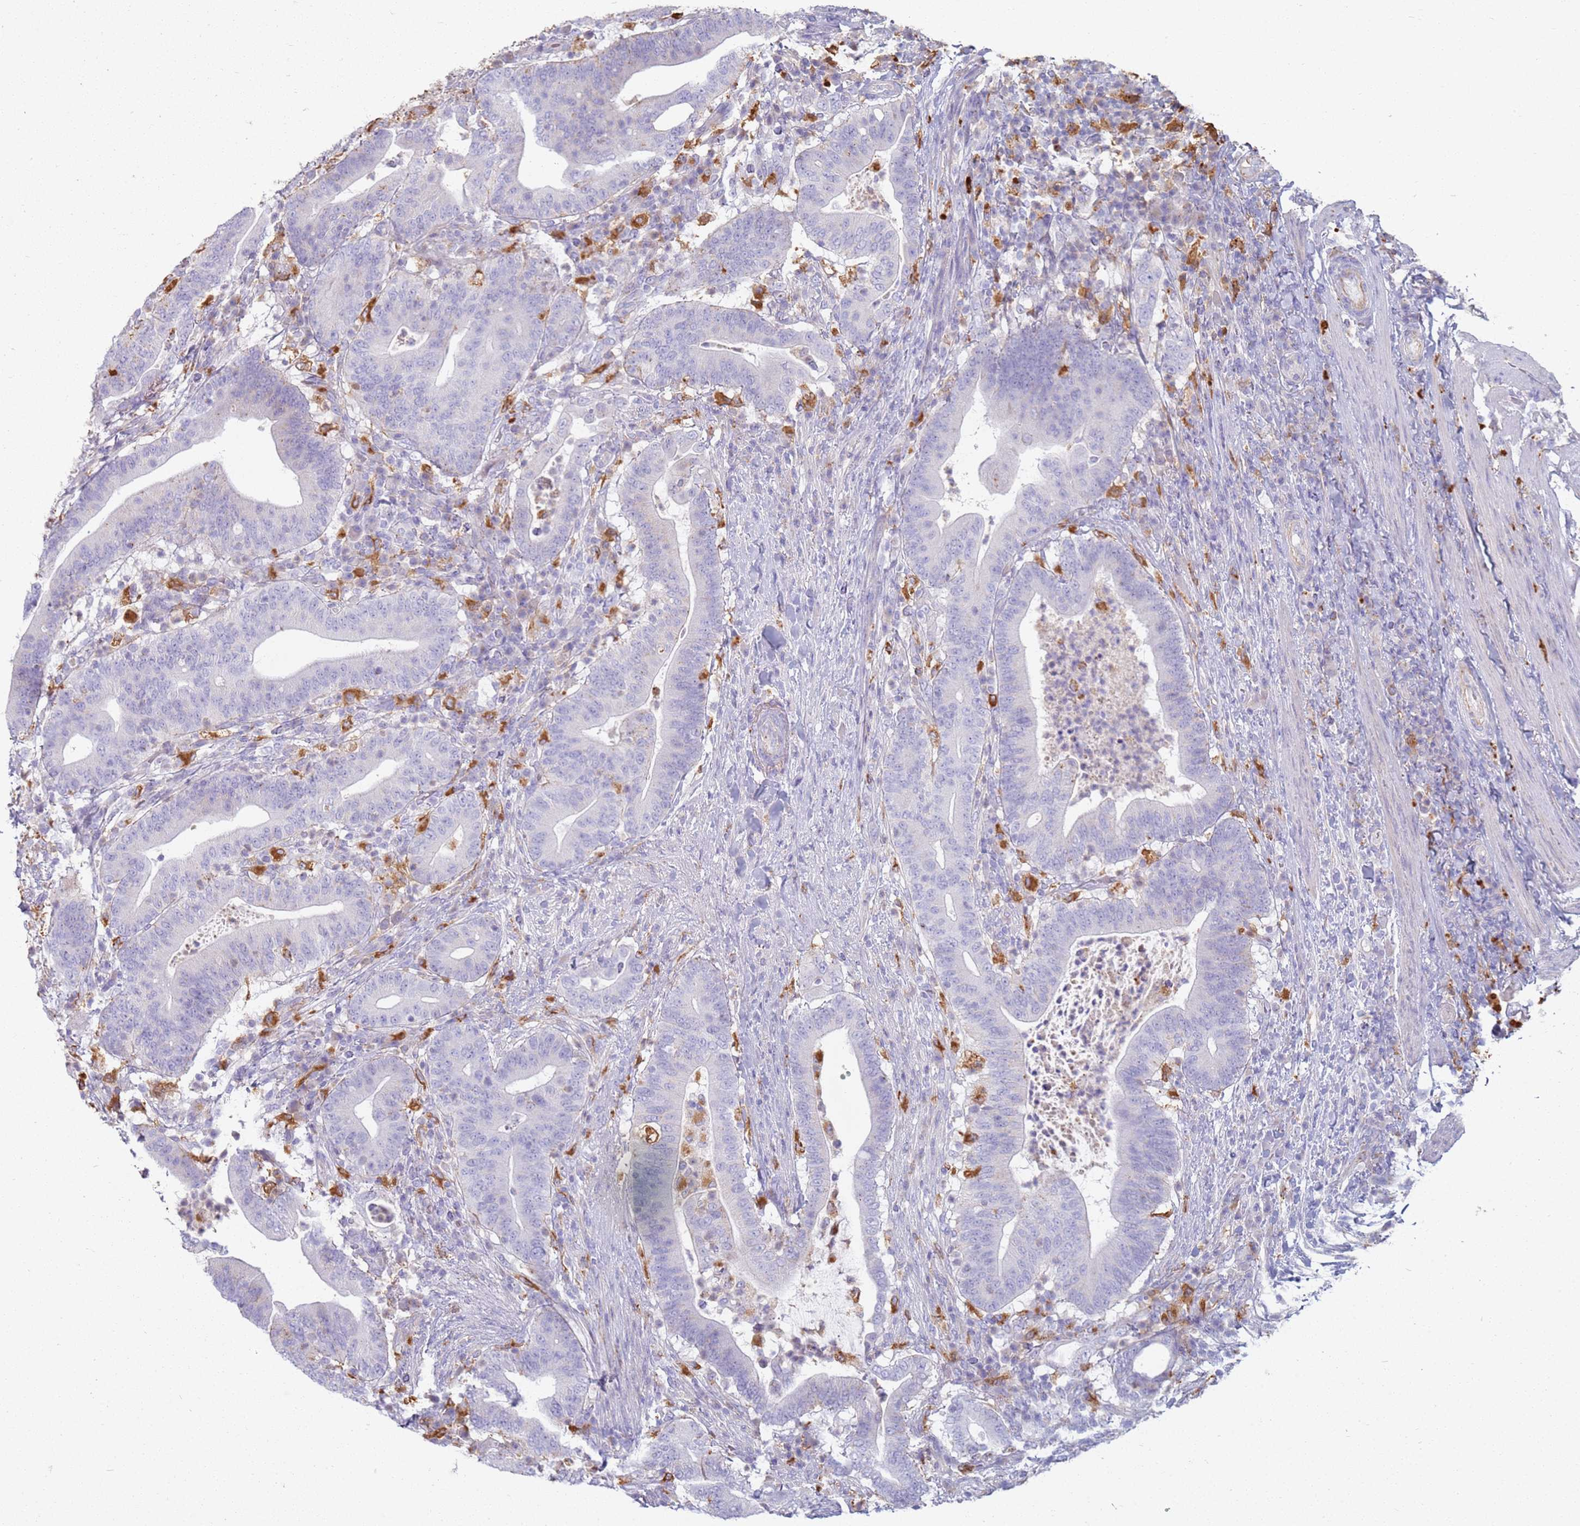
{"staining": {"intensity": "negative", "quantity": "none", "location": "none"}, "tissue": "colorectal cancer", "cell_type": "Tumor cells", "image_type": "cancer", "snomed": [{"axis": "morphology", "description": "Adenocarcinoma, NOS"}, {"axis": "topography", "description": "Colon"}], "caption": "This is an immunohistochemistry image of human adenocarcinoma (colorectal). There is no expression in tumor cells.", "gene": "TMEM229B", "patient": {"sex": "female", "age": 66}}